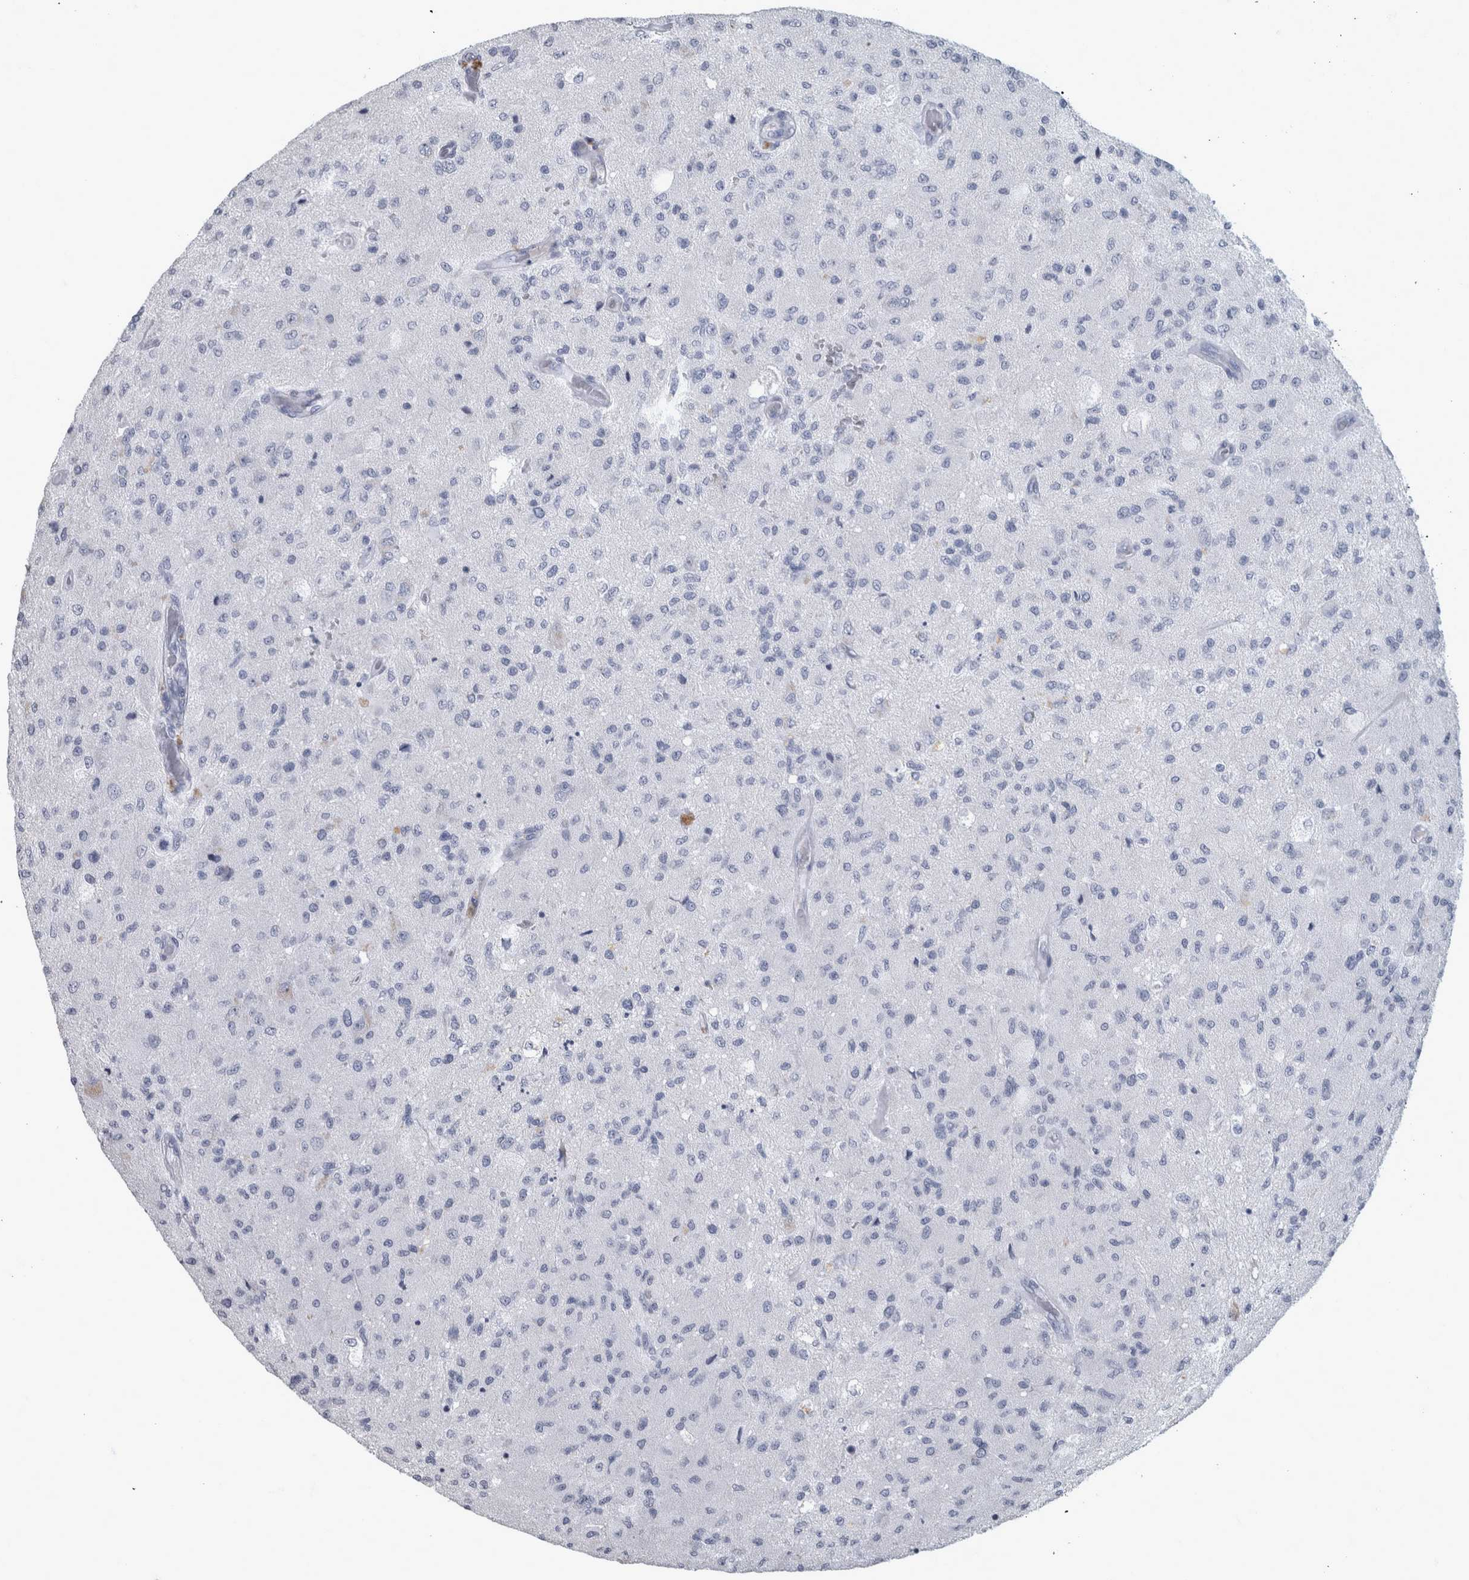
{"staining": {"intensity": "negative", "quantity": "none", "location": "none"}, "tissue": "glioma", "cell_type": "Tumor cells", "image_type": "cancer", "snomed": [{"axis": "morphology", "description": "Normal tissue, NOS"}, {"axis": "morphology", "description": "Glioma, malignant, High grade"}, {"axis": "topography", "description": "Cerebral cortex"}], "caption": "This micrograph is of glioma stained with immunohistochemistry (IHC) to label a protein in brown with the nuclei are counter-stained blue. There is no positivity in tumor cells. Brightfield microscopy of IHC stained with DAB (3,3'-diaminobenzidine) (brown) and hematoxylin (blue), captured at high magnification.", "gene": "DSG2", "patient": {"sex": "male", "age": 77}}